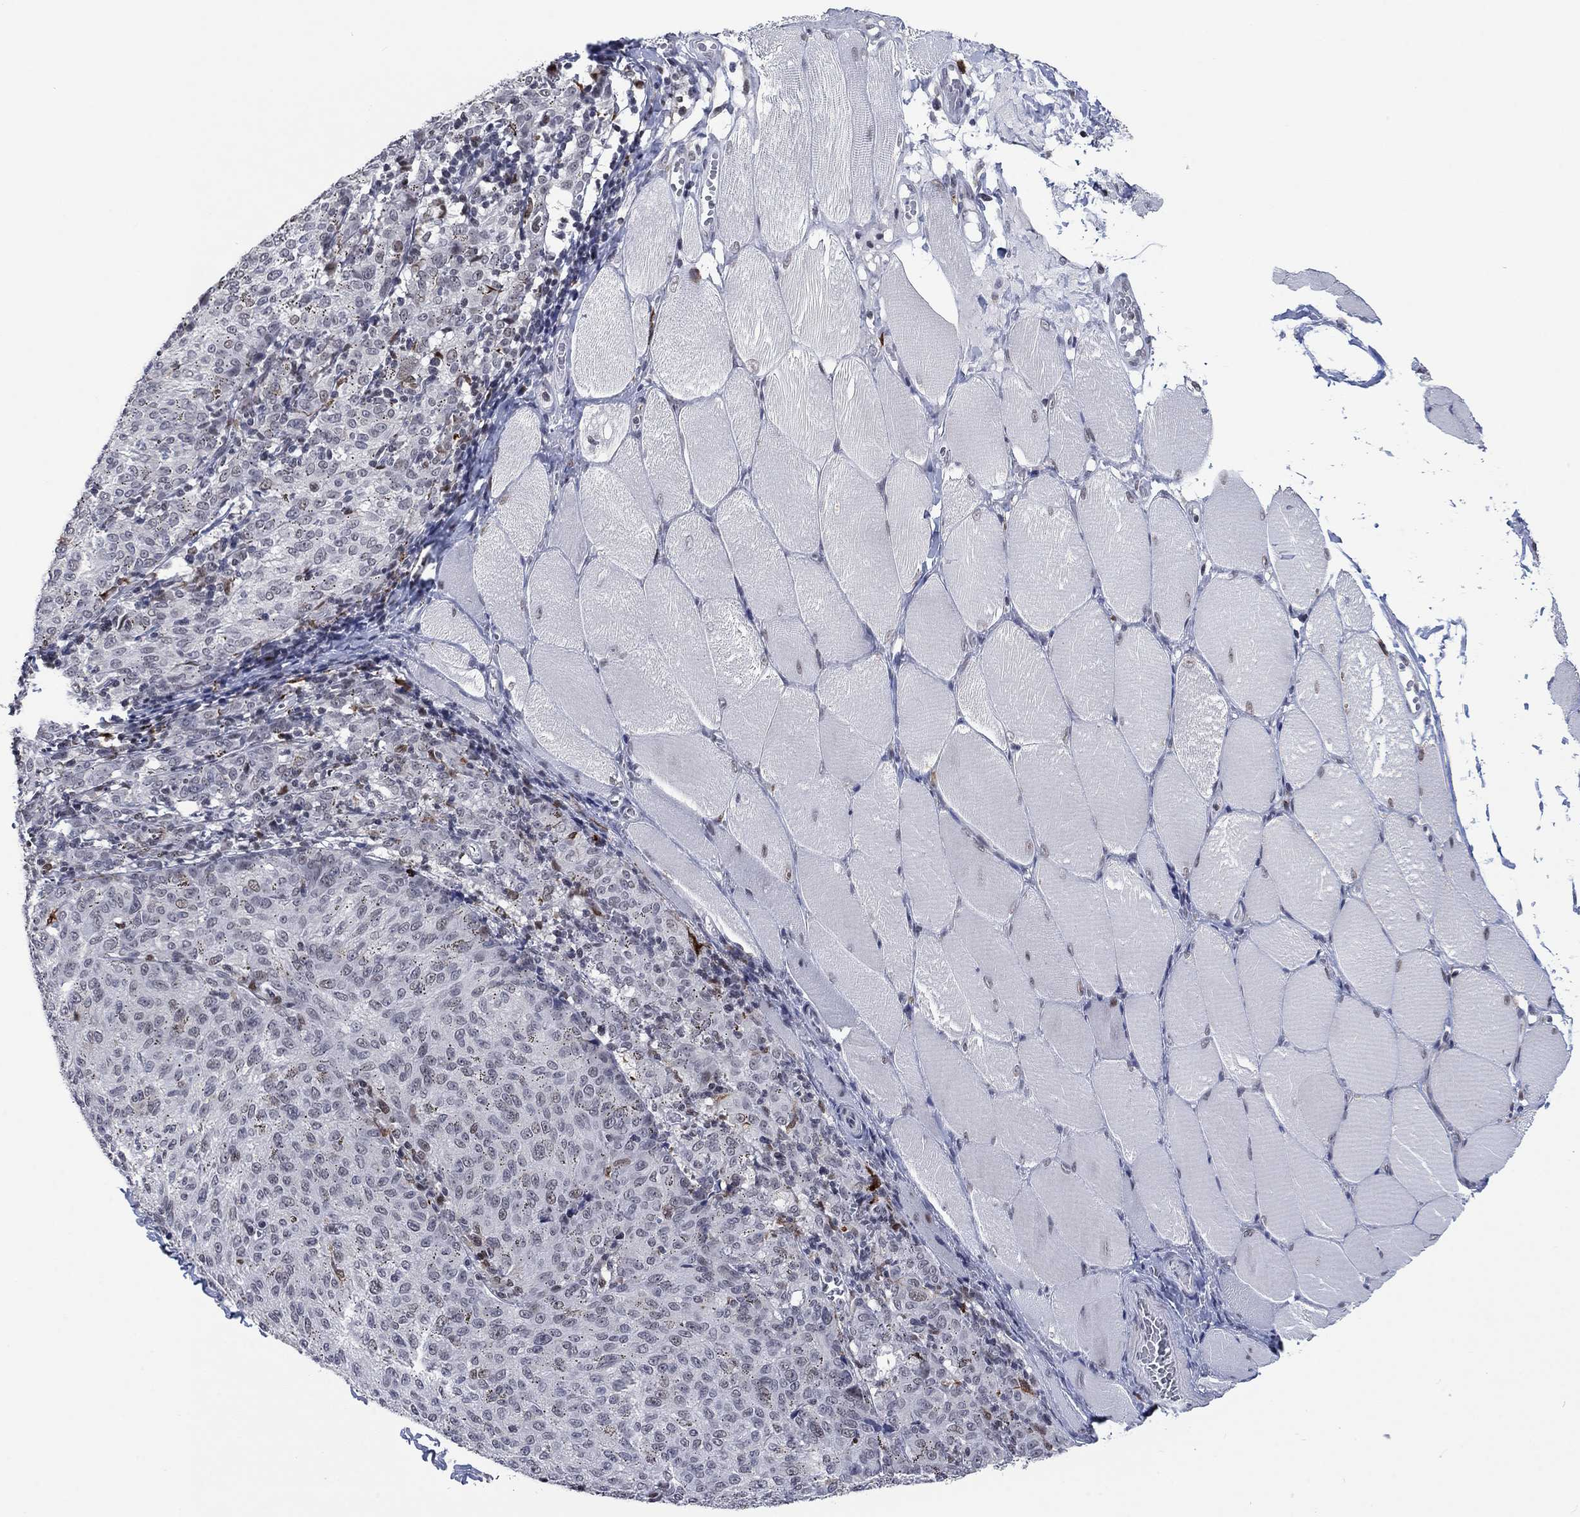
{"staining": {"intensity": "negative", "quantity": "none", "location": "none"}, "tissue": "melanoma", "cell_type": "Tumor cells", "image_type": "cancer", "snomed": [{"axis": "morphology", "description": "Malignant melanoma, NOS"}, {"axis": "topography", "description": "Skin"}], "caption": "Immunohistochemistry of human melanoma reveals no expression in tumor cells.", "gene": "HCFC1", "patient": {"sex": "female", "age": 72}}